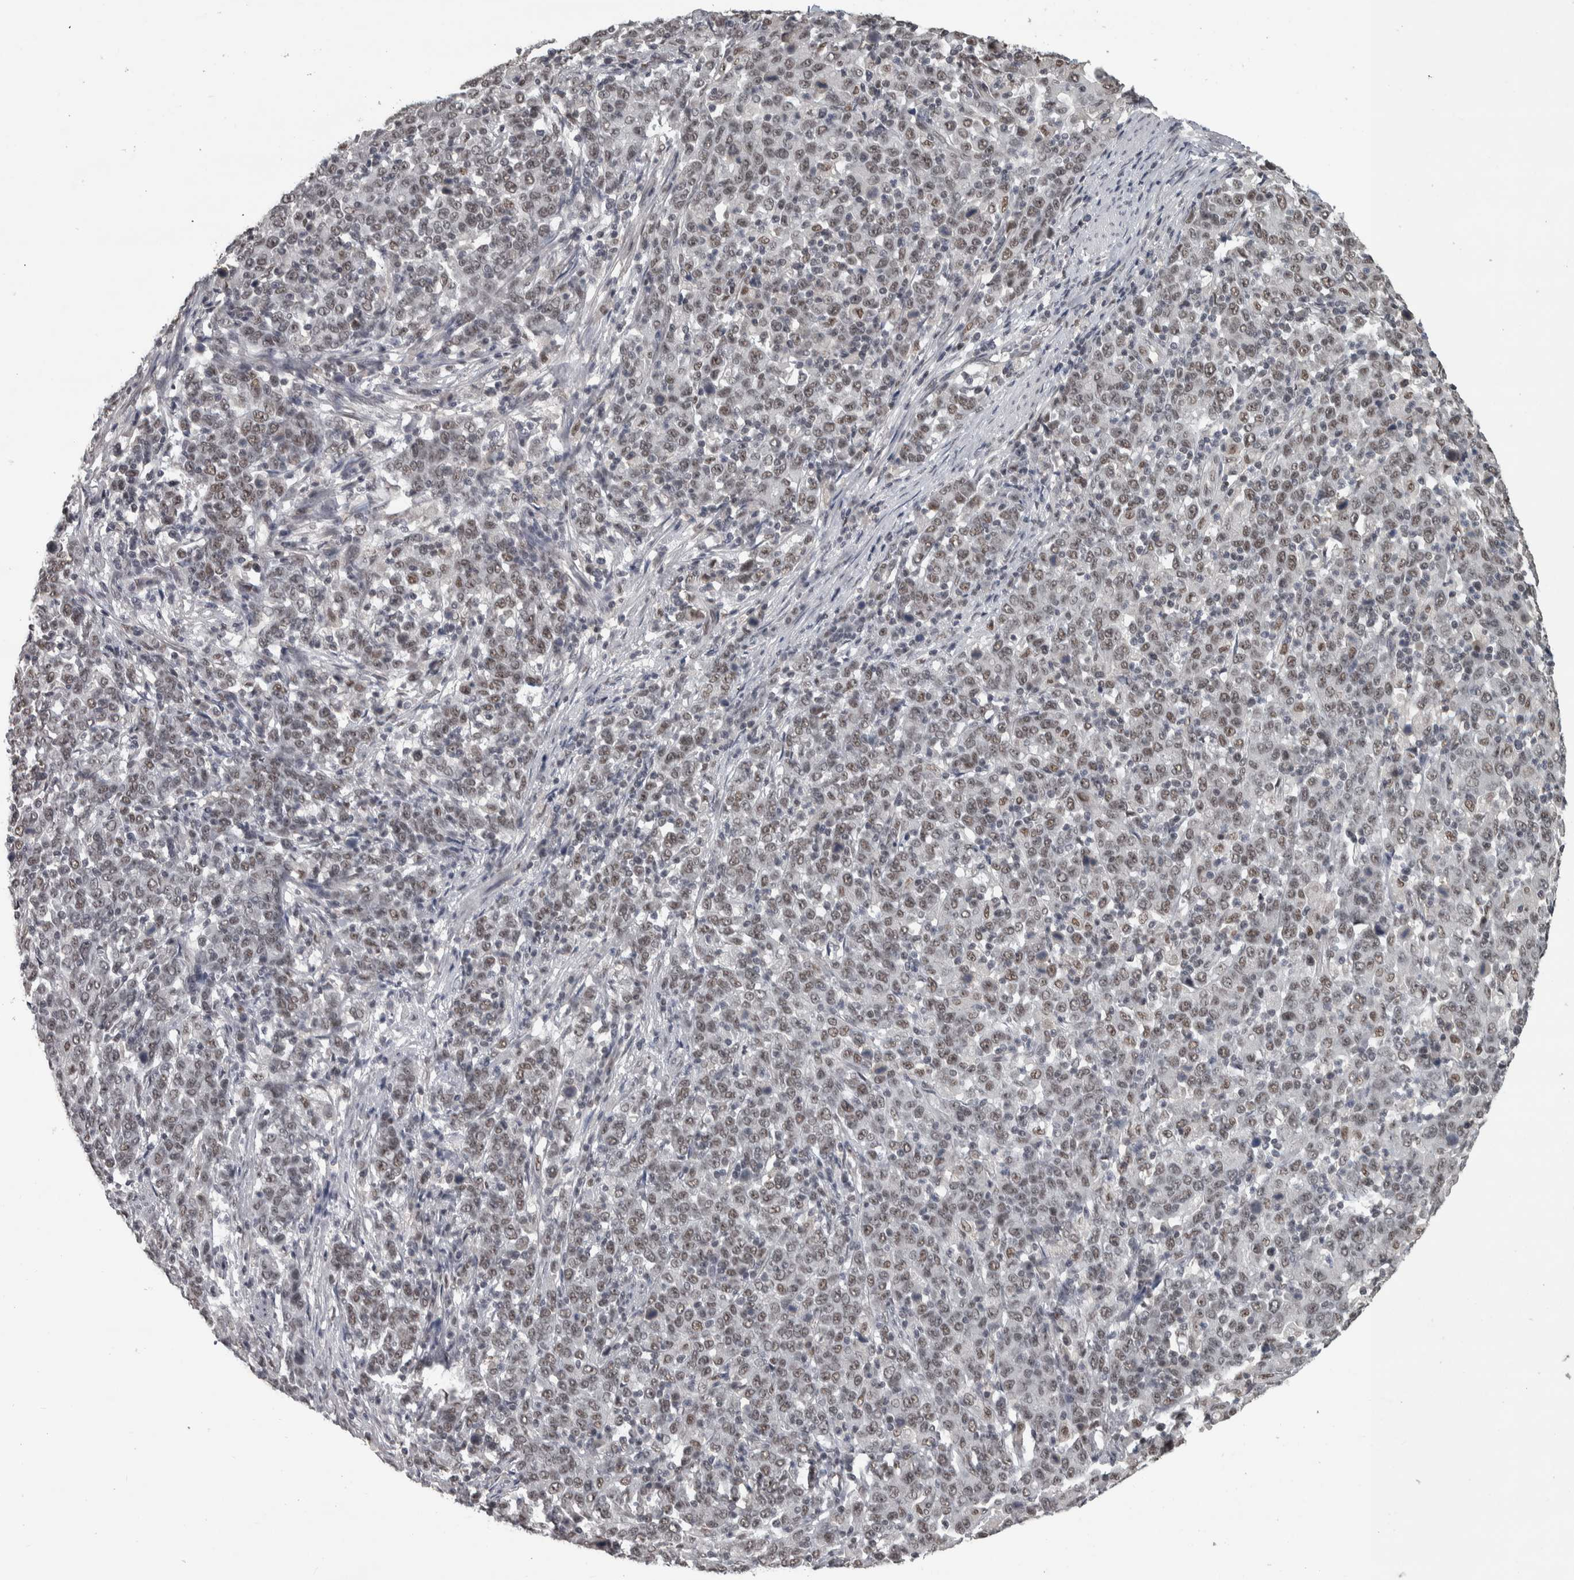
{"staining": {"intensity": "weak", "quantity": ">75%", "location": "nuclear"}, "tissue": "stomach cancer", "cell_type": "Tumor cells", "image_type": "cancer", "snomed": [{"axis": "morphology", "description": "Adenocarcinoma, NOS"}, {"axis": "topography", "description": "Stomach, upper"}], "caption": "This is a photomicrograph of immunohistochemistry staining of stomach cancer, which shows weak positivity in the nuclear of tumor cells.", "gene": "DDX42", "patient": {"sex": "male", "age": 69}}